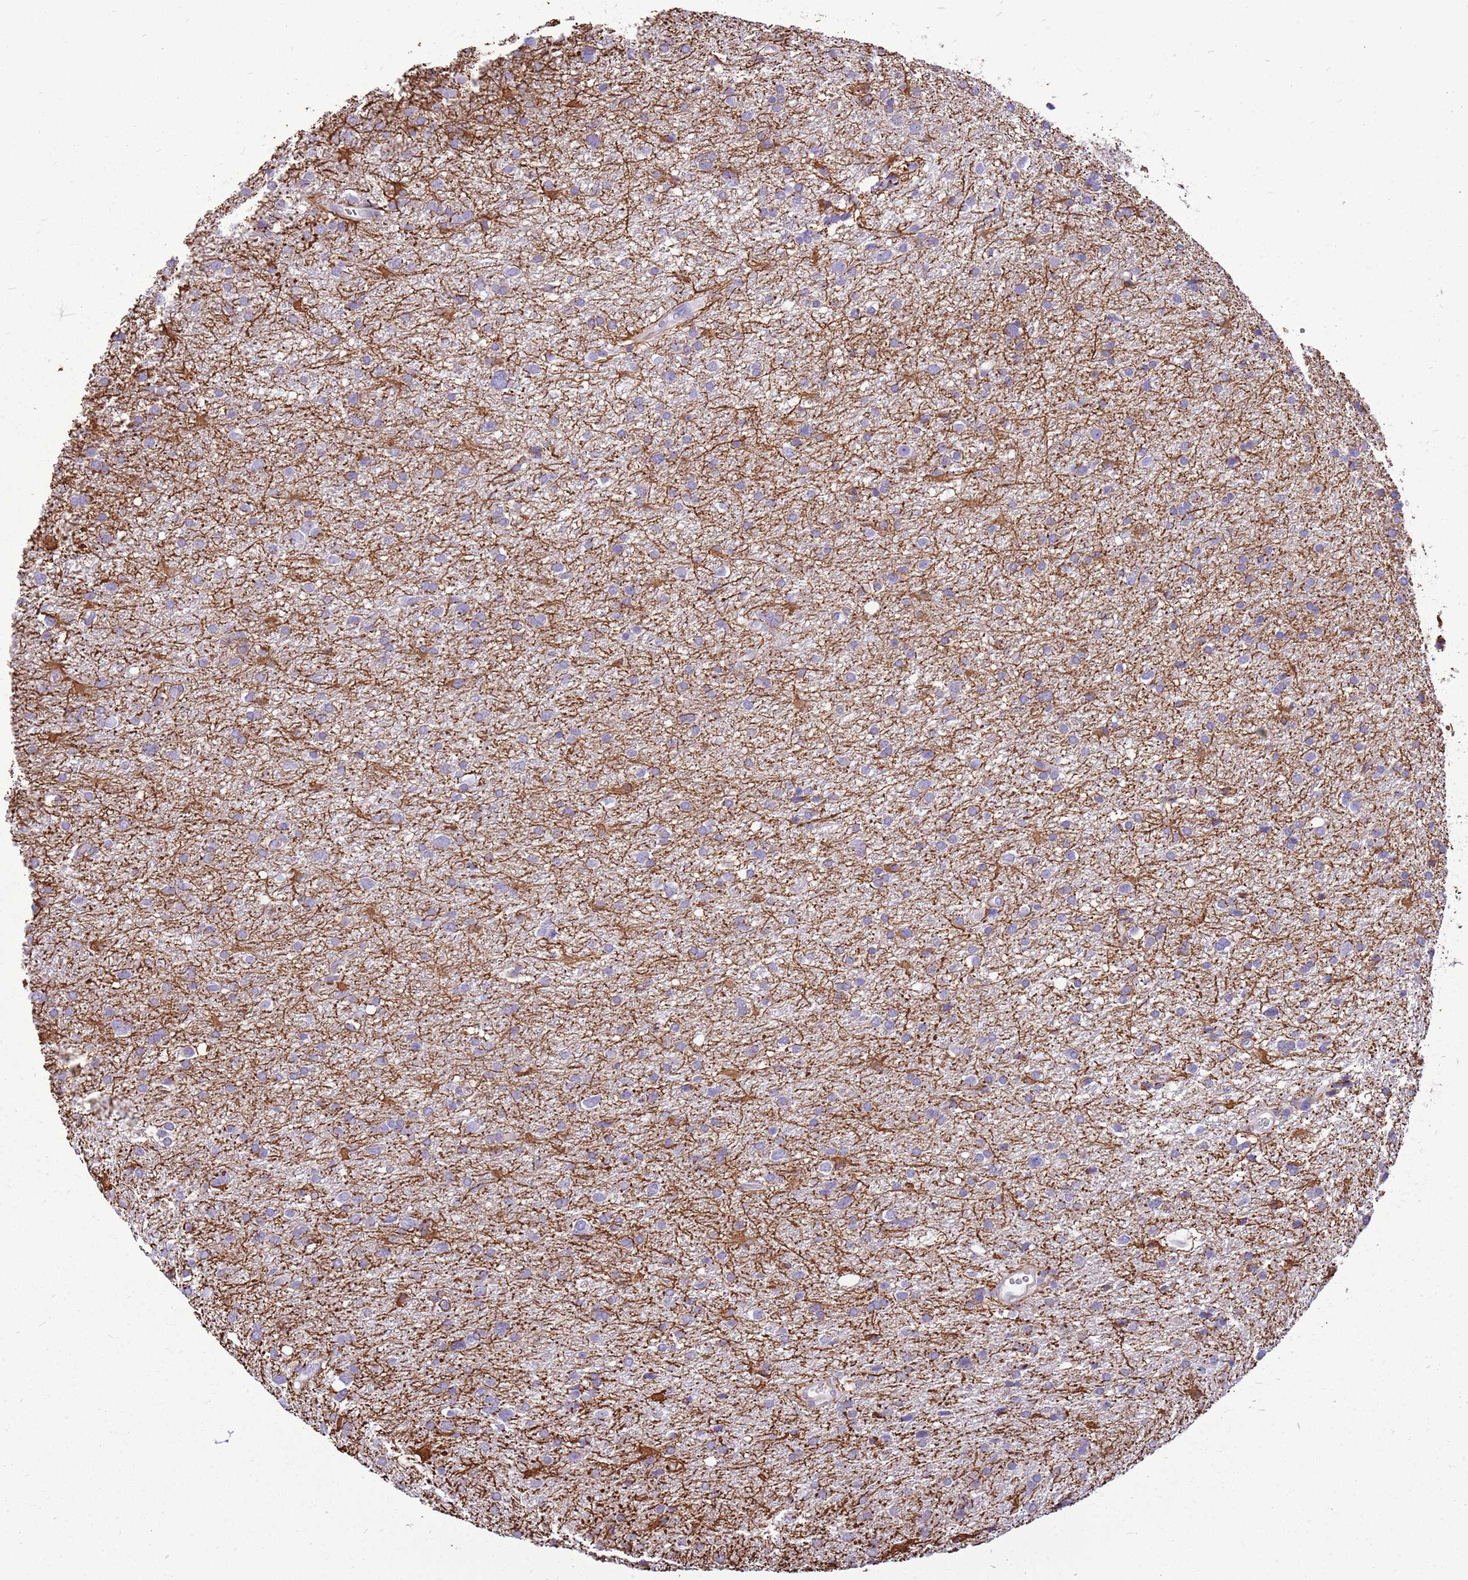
{"staining": {"intensity": "negative", "quantity": "none", "location": "none"}, "tissue": "glioma", "cell_type": "Tumor cells", "image_type": "cancer", "snomed": [{"axis": "morphology", "description": "Glioma, malignant, Low grade"}, {"axis": "topography", "description": "Brain"}], "caption": "The photomicrograph reveals no staining of tumor cells in glioma. (DAB IHC visualized using brightfield microscopy, high magnification).", "gene": "PCNX1", "patient": {"sex": "female", "age": 32}}